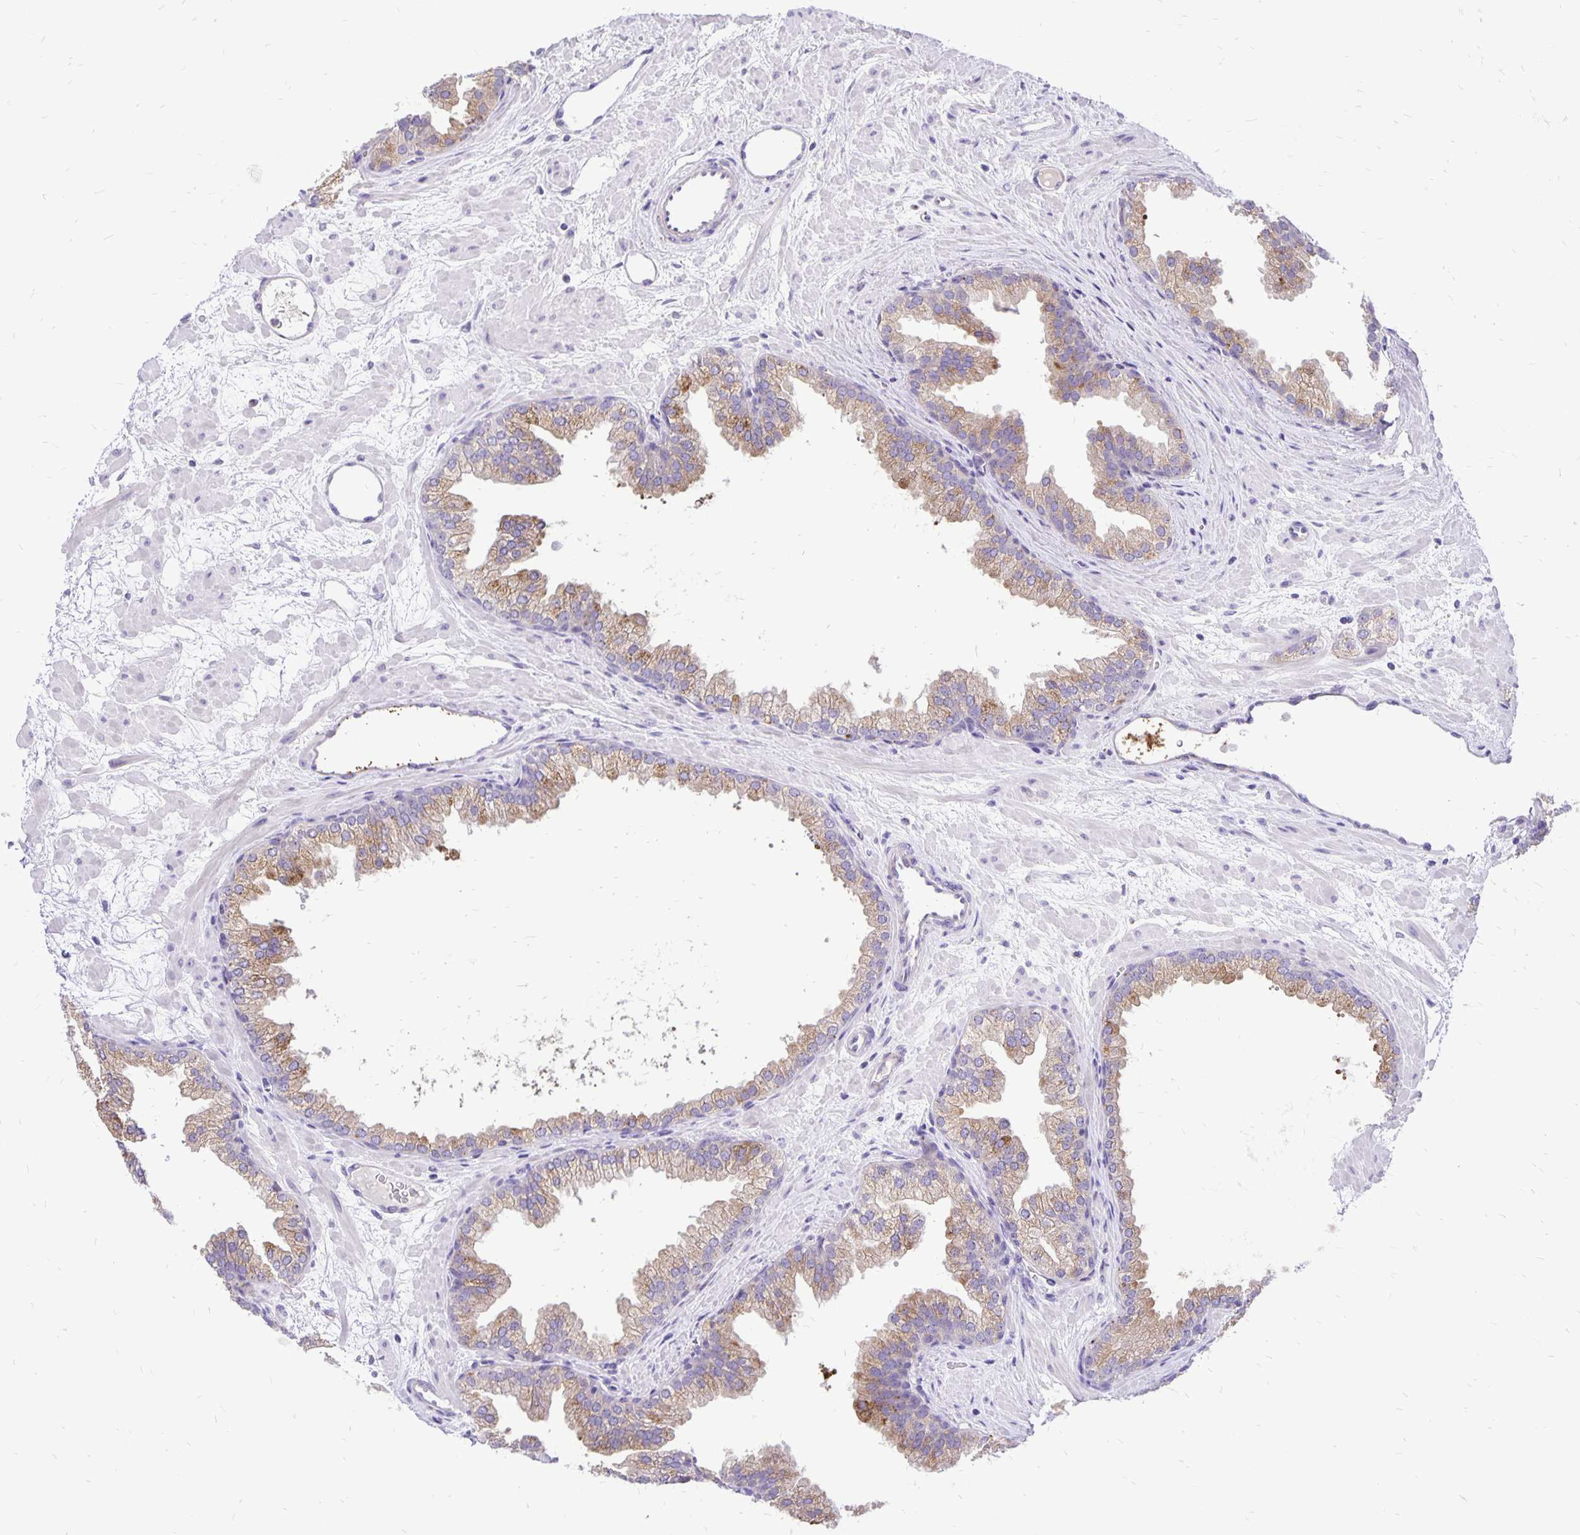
{"staining": {"intensity": "weak", "quantity": ">75%", "location": "cytoplasmic/membranous"}, "tissue": "prostate", "cell_type": "Glandular cells", "image_type": "normal", "snomed": [{"axis": "morphology", "description": "Normal tissue, NOS"}, {"axis": "topography", "description": "Prostate"}], "caption": "A photomicrograph of prostate stained for a protein demonstrates weak cytoplasmic/membranous brown staining in glandular cells.", "gene": "EIF5A", "patient": {"sex": "male", "age": 37}}